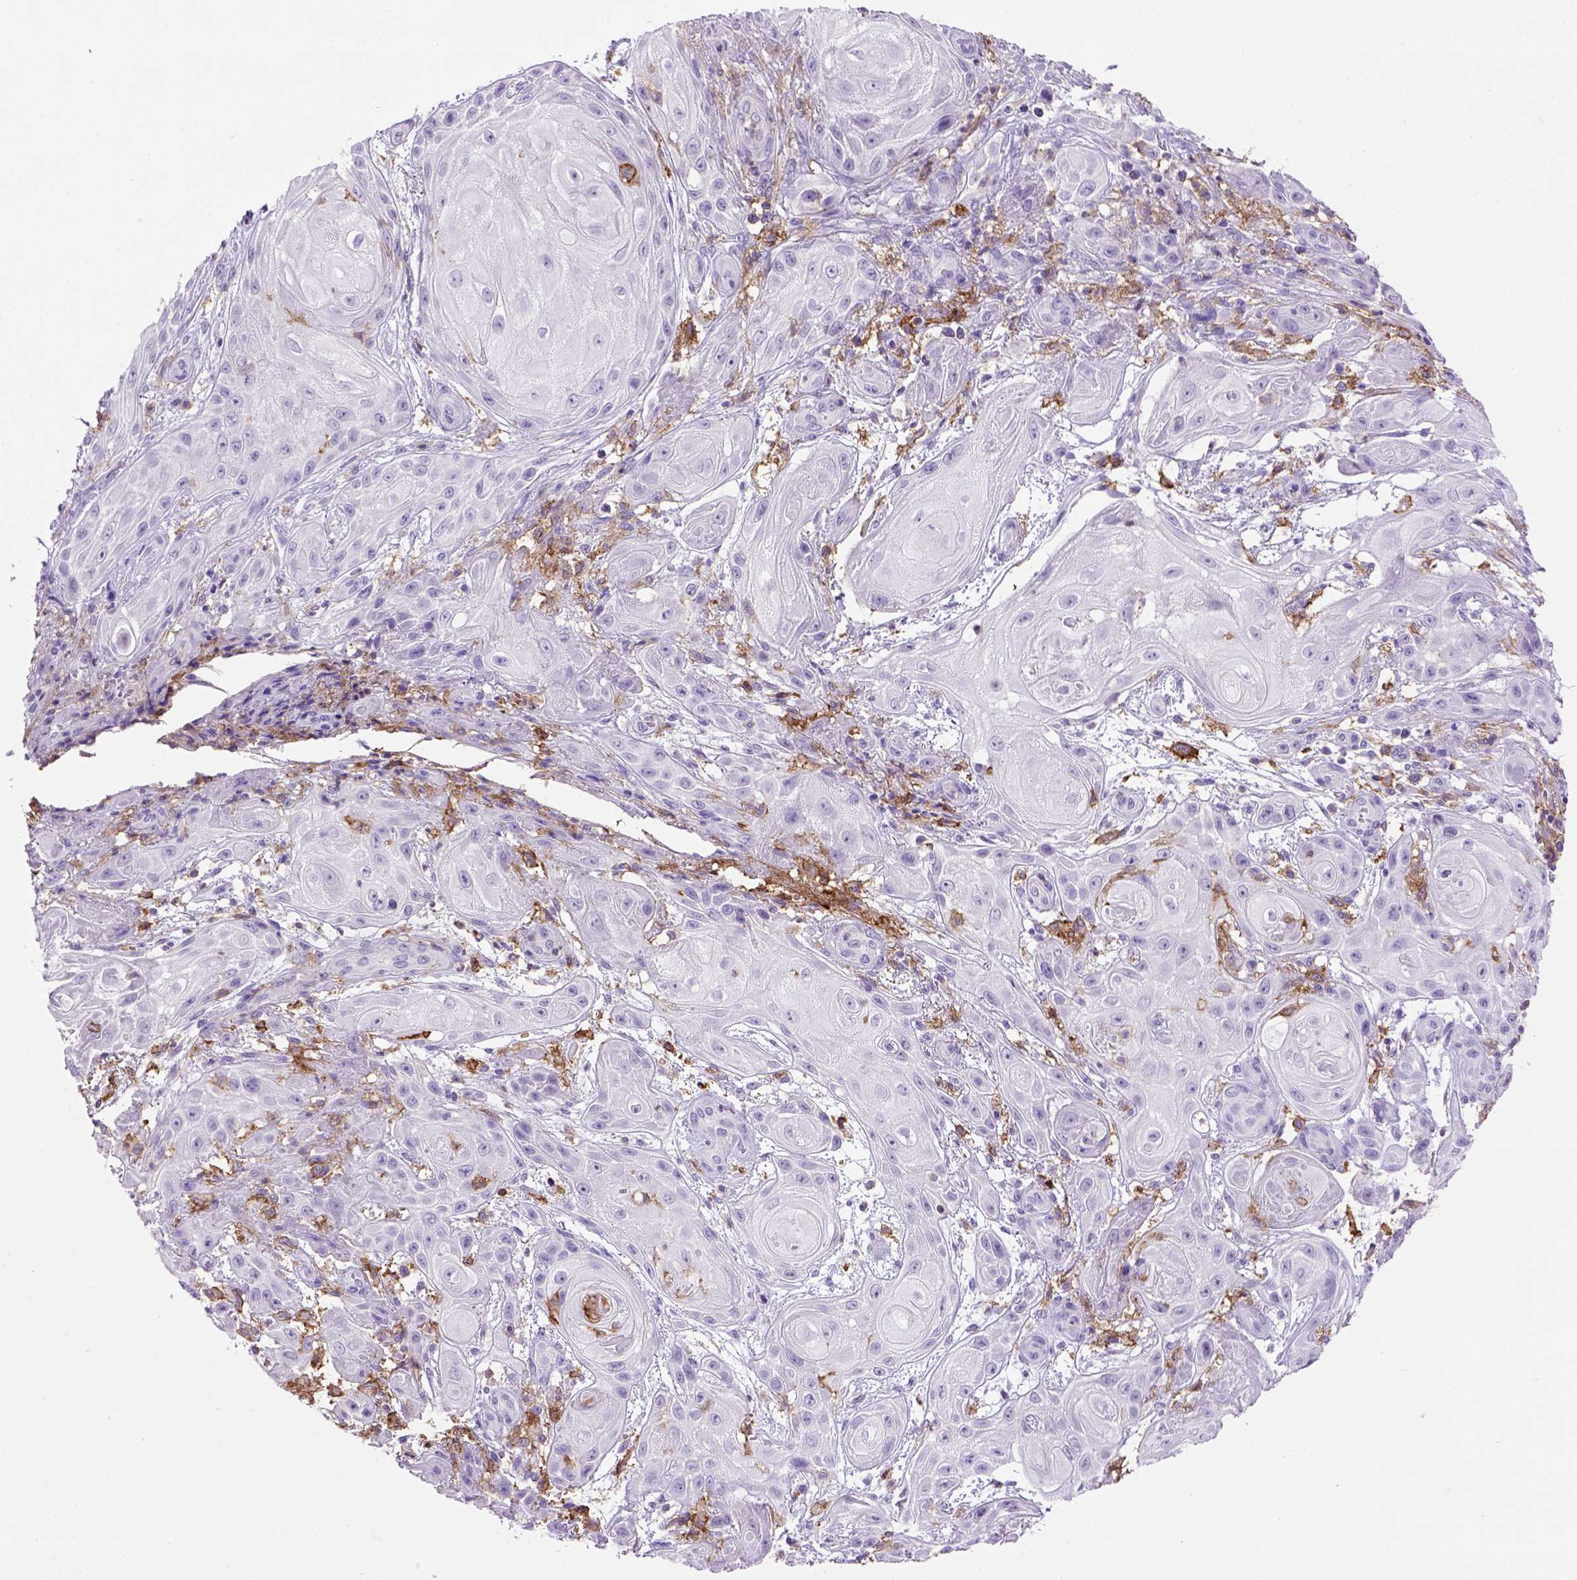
{"staining": {"intensity": "negative", "quantity": "none", "location": "none"}, "tissue": "skin cancer", "cell_type": "Tumor cells", "image_type": "cancer", "snomed": [{"axis": "morphology", "description": "Squamous cell carcinoma, NOS"}, {"axis": "topography", "description": "Skin"}], "caption": "Immunohistochemical staining of skin cancer (squamous cell carcinoma) exhibits no significant staining in tumor cells.", "gene": "ITGAX", "patient": {"sex": "male", "age": 62}}